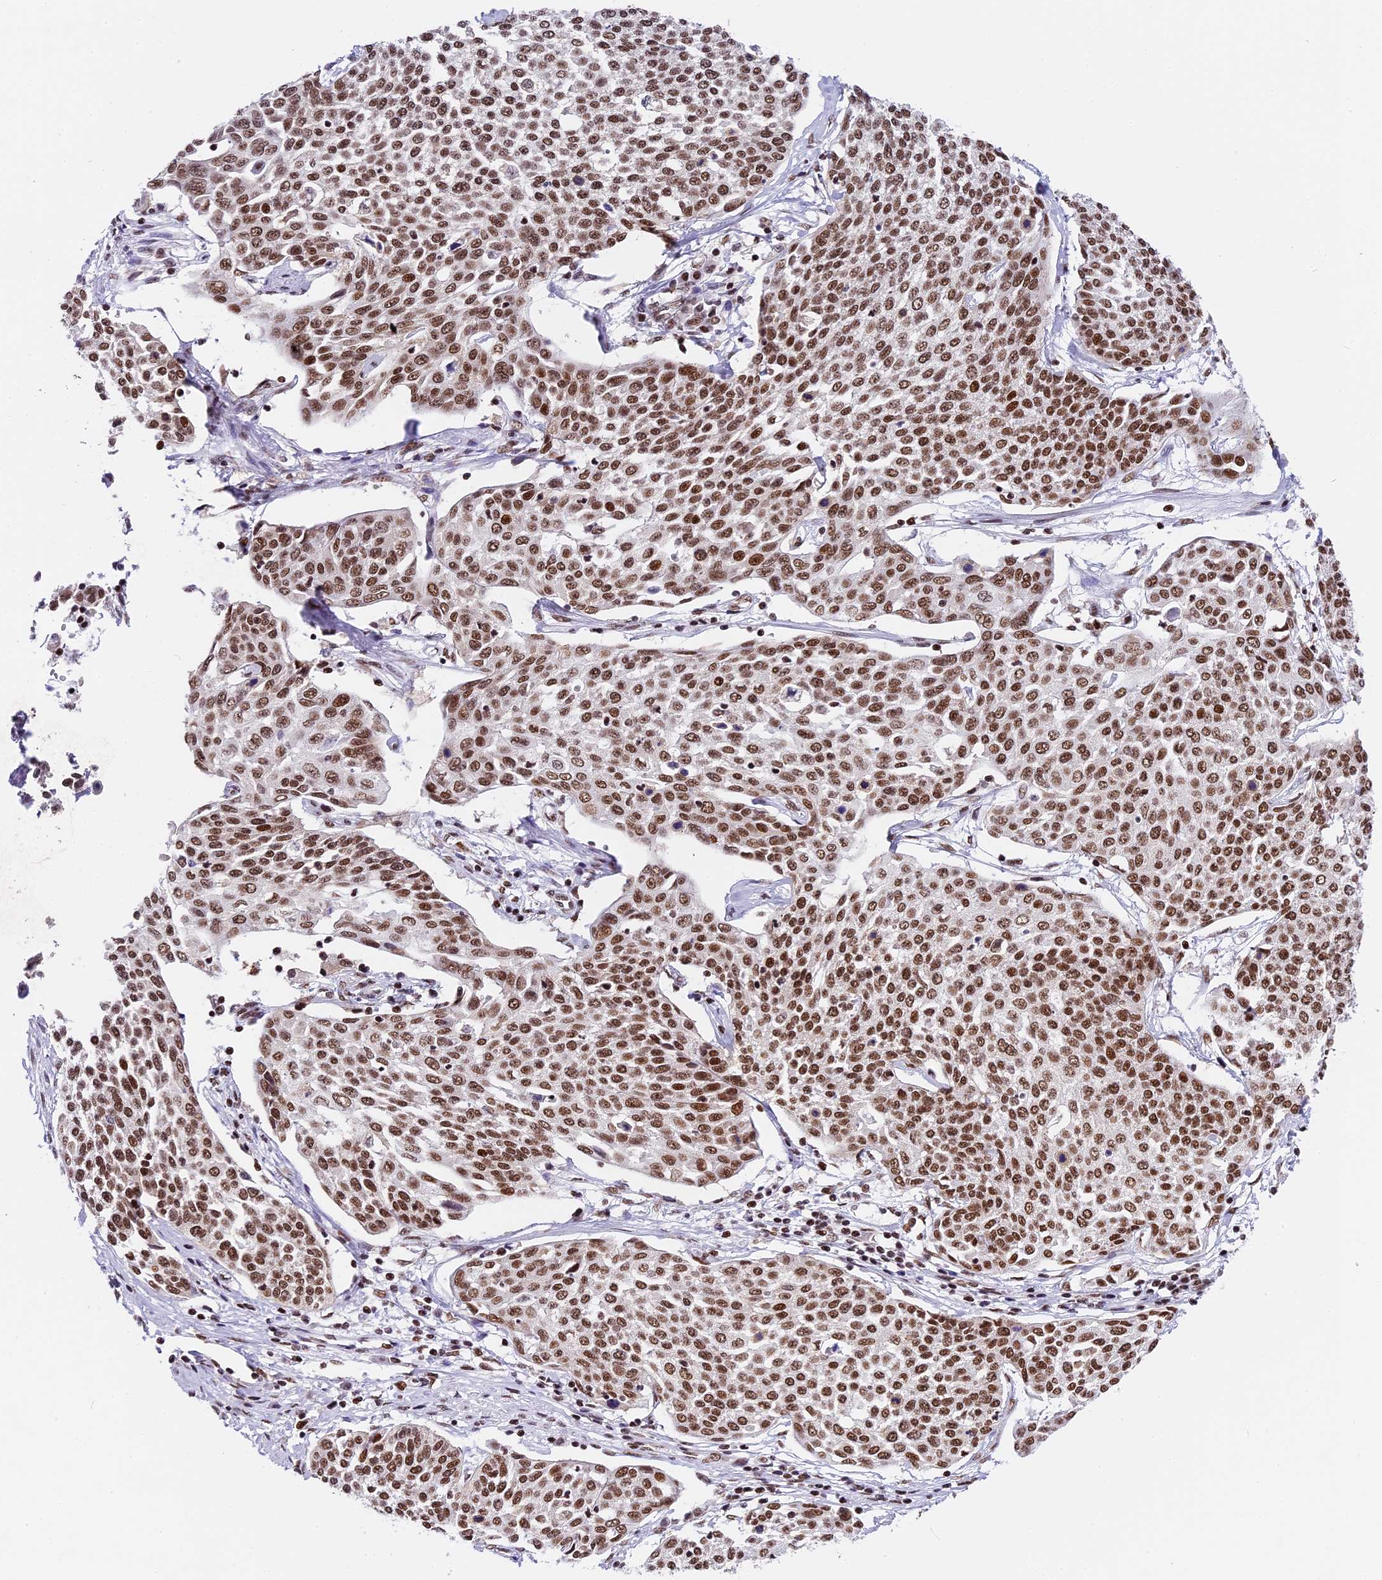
{"staining": {"intensity": "strong", "quantity": ">75%", "location": "nuclear"}, "tissue": "cervical cancer", "cell_type": "Tumor cells", "image_type": "cancer", "snomed": [{"axis": "morphology", "description": "Squamous cell carcinoma, NOS"}, {"axis": "topography", "description": "Cervix"}], "caption": "Tumor cells show high levels of strong nuclear positivity in approximately >75% of cells in squamous cell carcinoma (cervical).", "gene": "SBNO1", "patient": {"sex": "female", "age": 34}}